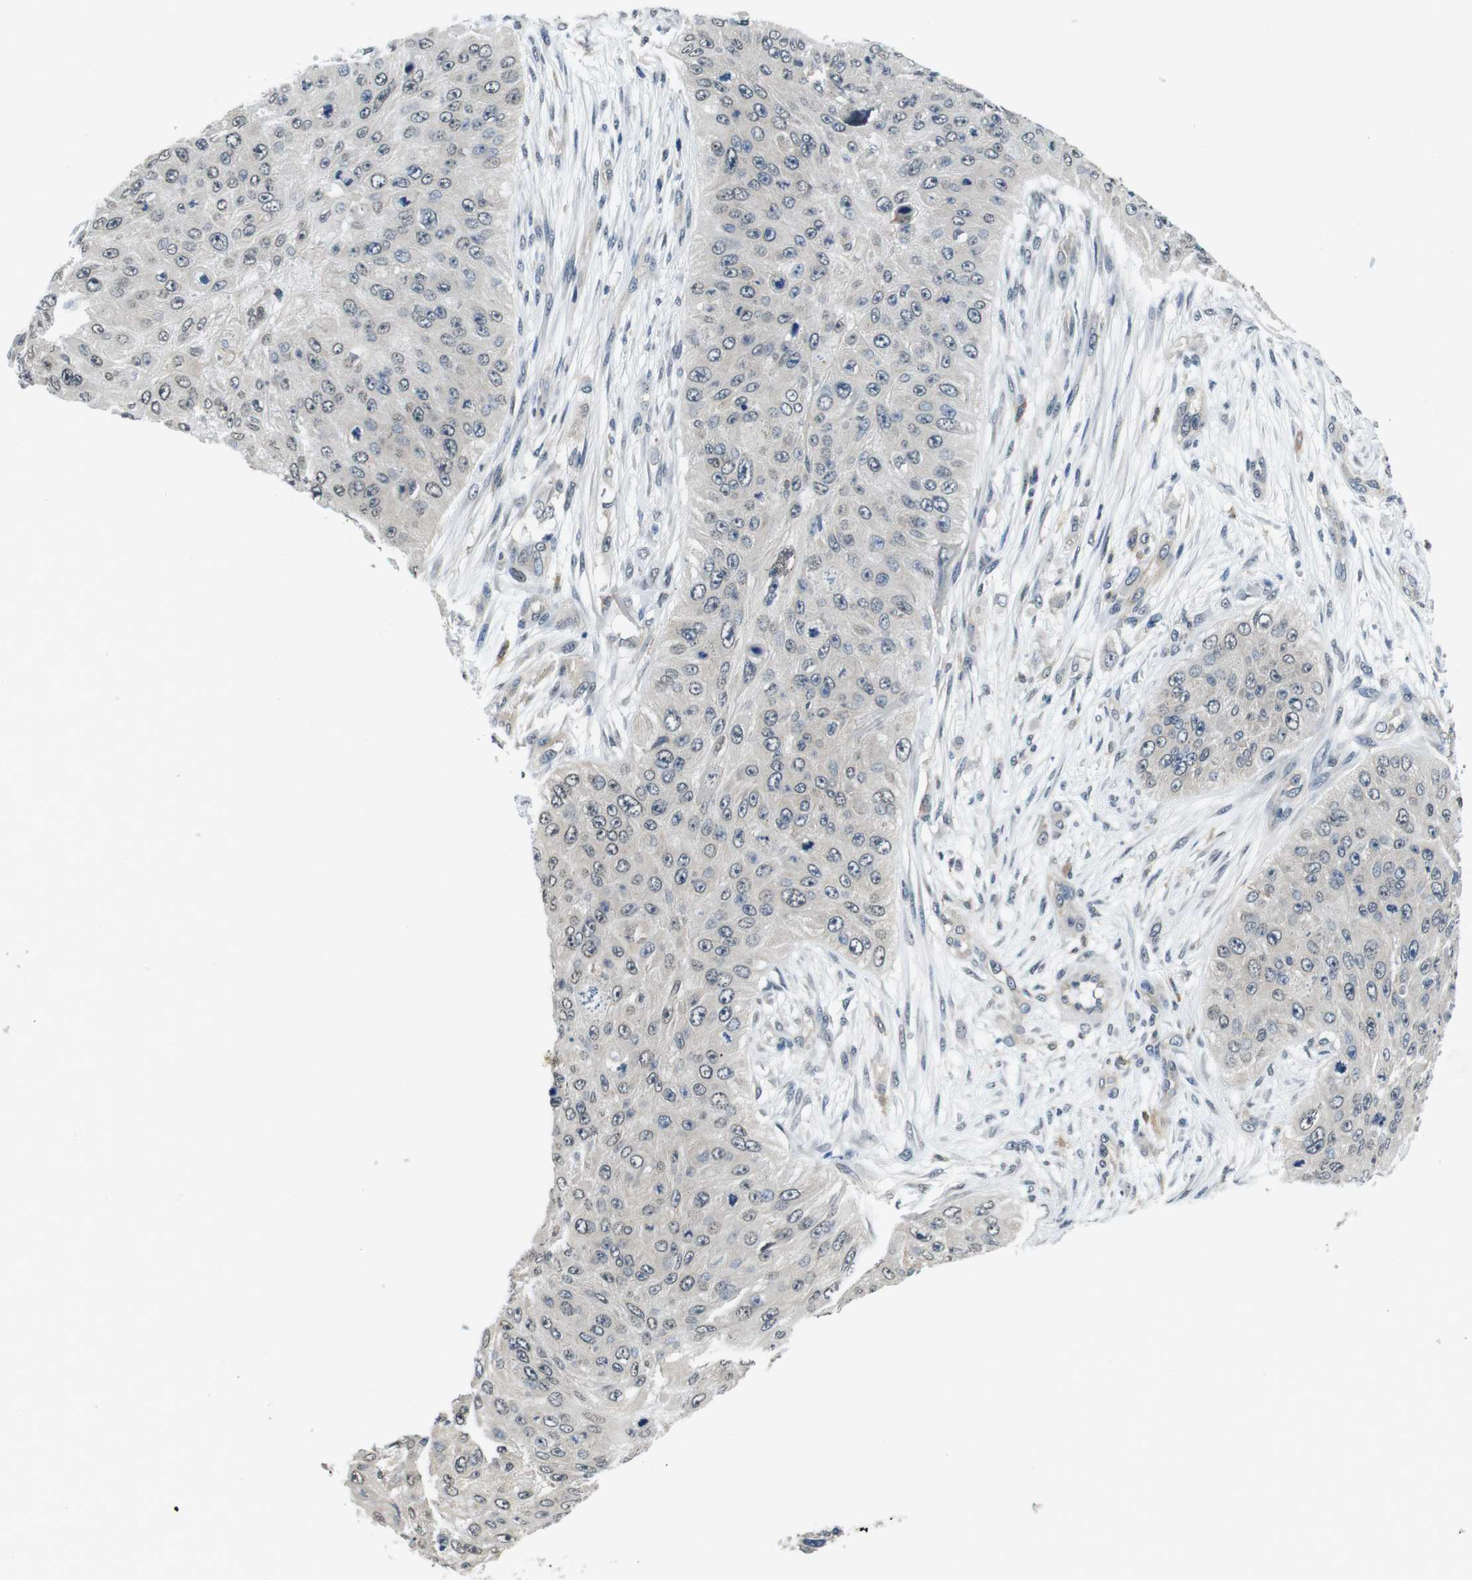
{"staining": {"intensity": "weak", "quantity": "<25%", "location": "nuclear"}, "tissue": "skin cancer", "cell_type": "Tumor cells", "image_type": "cancer", "snomed": [{"axis": "morphology", "description": "Squamous cell carcinoma, NOS"}, {"axis": "topography", "description": "Skin"}], "caption": "The image reveals no staining of tumor cells in skin cancer (squamous cell carcinoma).", "gene": "CD163L1", "patient": {"sex": "female", "age": 80}}